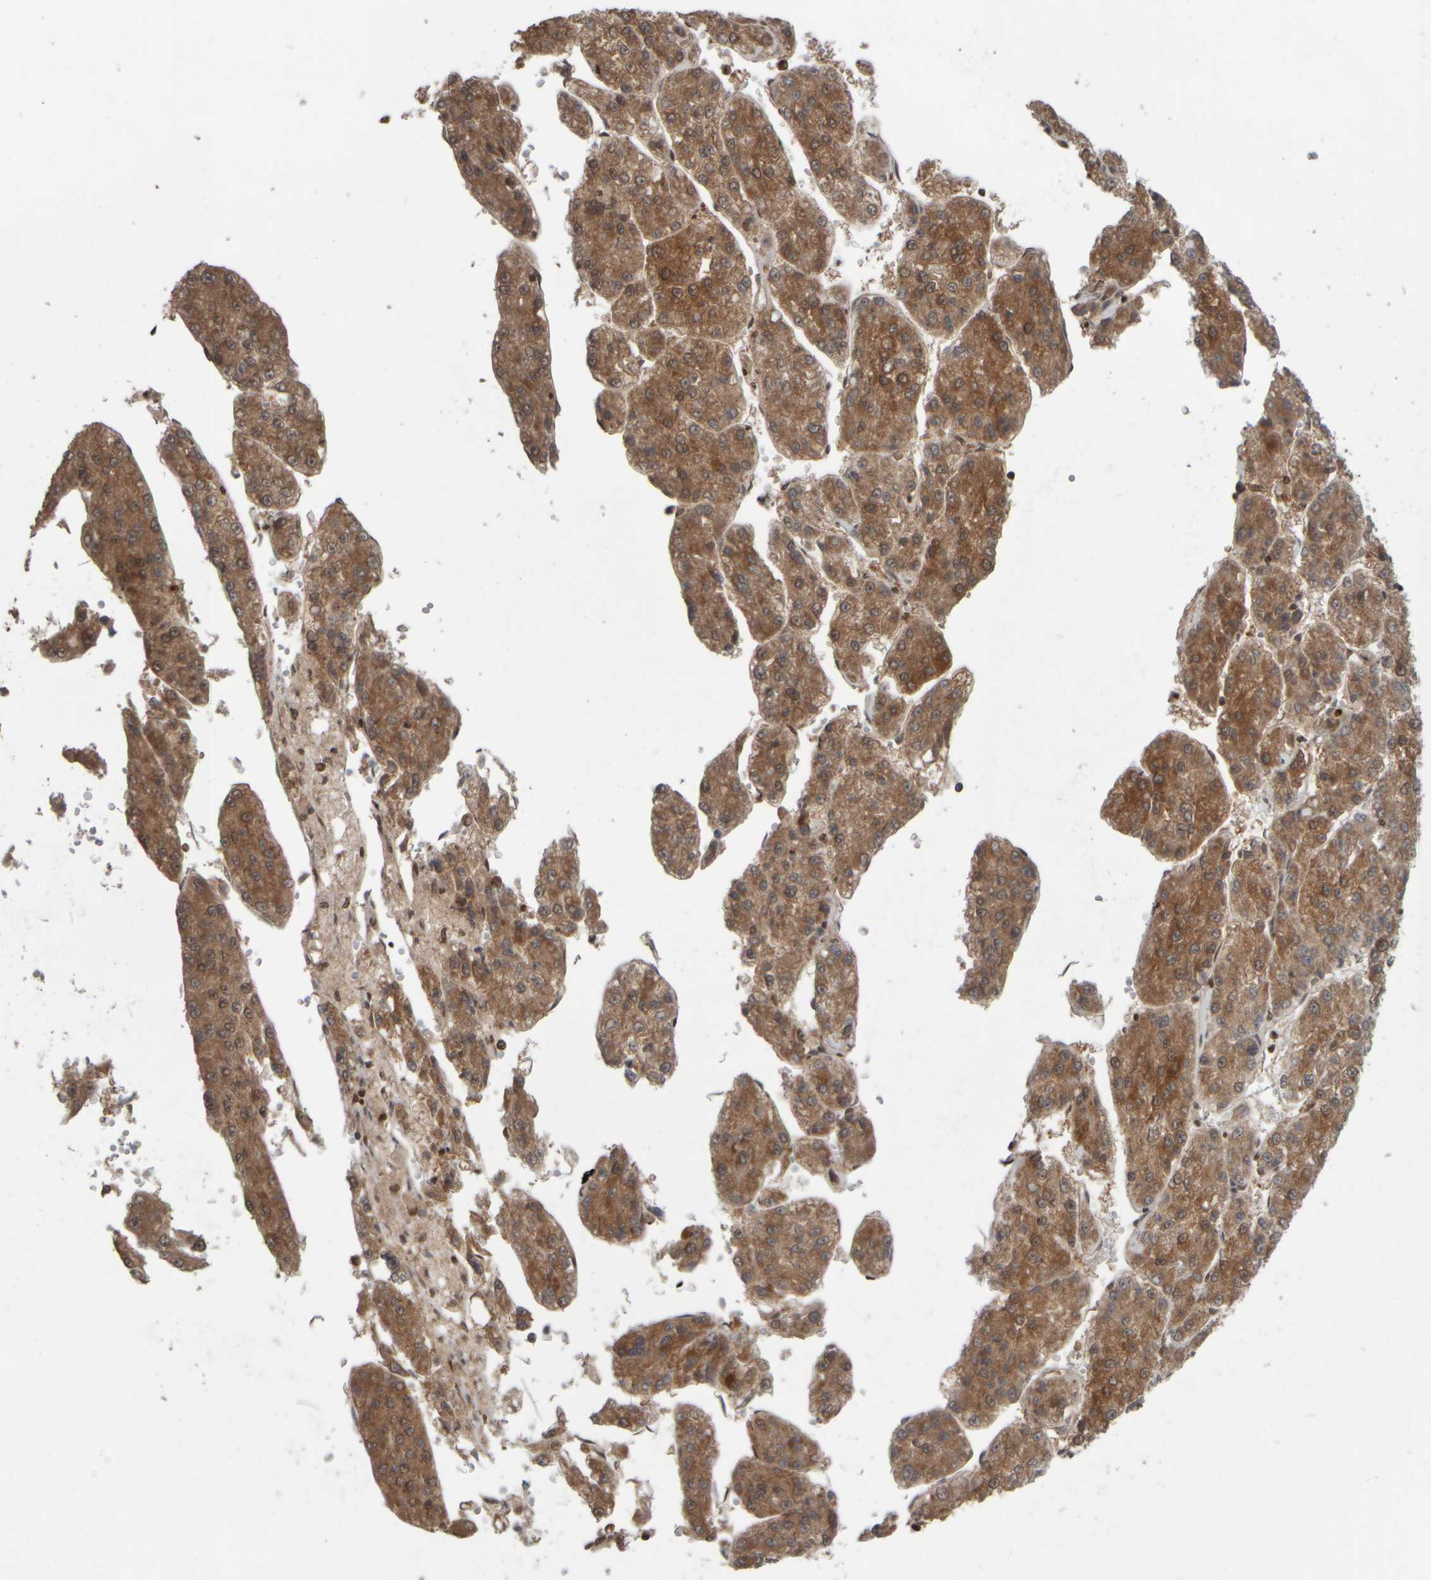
{"staining": {"intensity": "moderate", "quantity": ">75%", "location": "cytoplasmic/membranous"}, "tissue": "liver cancer", "cell_type": "Tumor cells", "image_type": "cancer", "snomed": [{"axis": "morphology", "description": "Carcinoma, Hepatocellular, NOS"}, {"axis": "topography", "description": "Liver"}], "caption": "A histopathology image showing moderate cytoplasmic/membranous positivity in approximately >75% of tumor cells in liver hepatocellular carcinoma, as visualized by brown immunohistochemical staining.", "gene": "CWC27", "patient": {"sex": "female", "age": 73}}